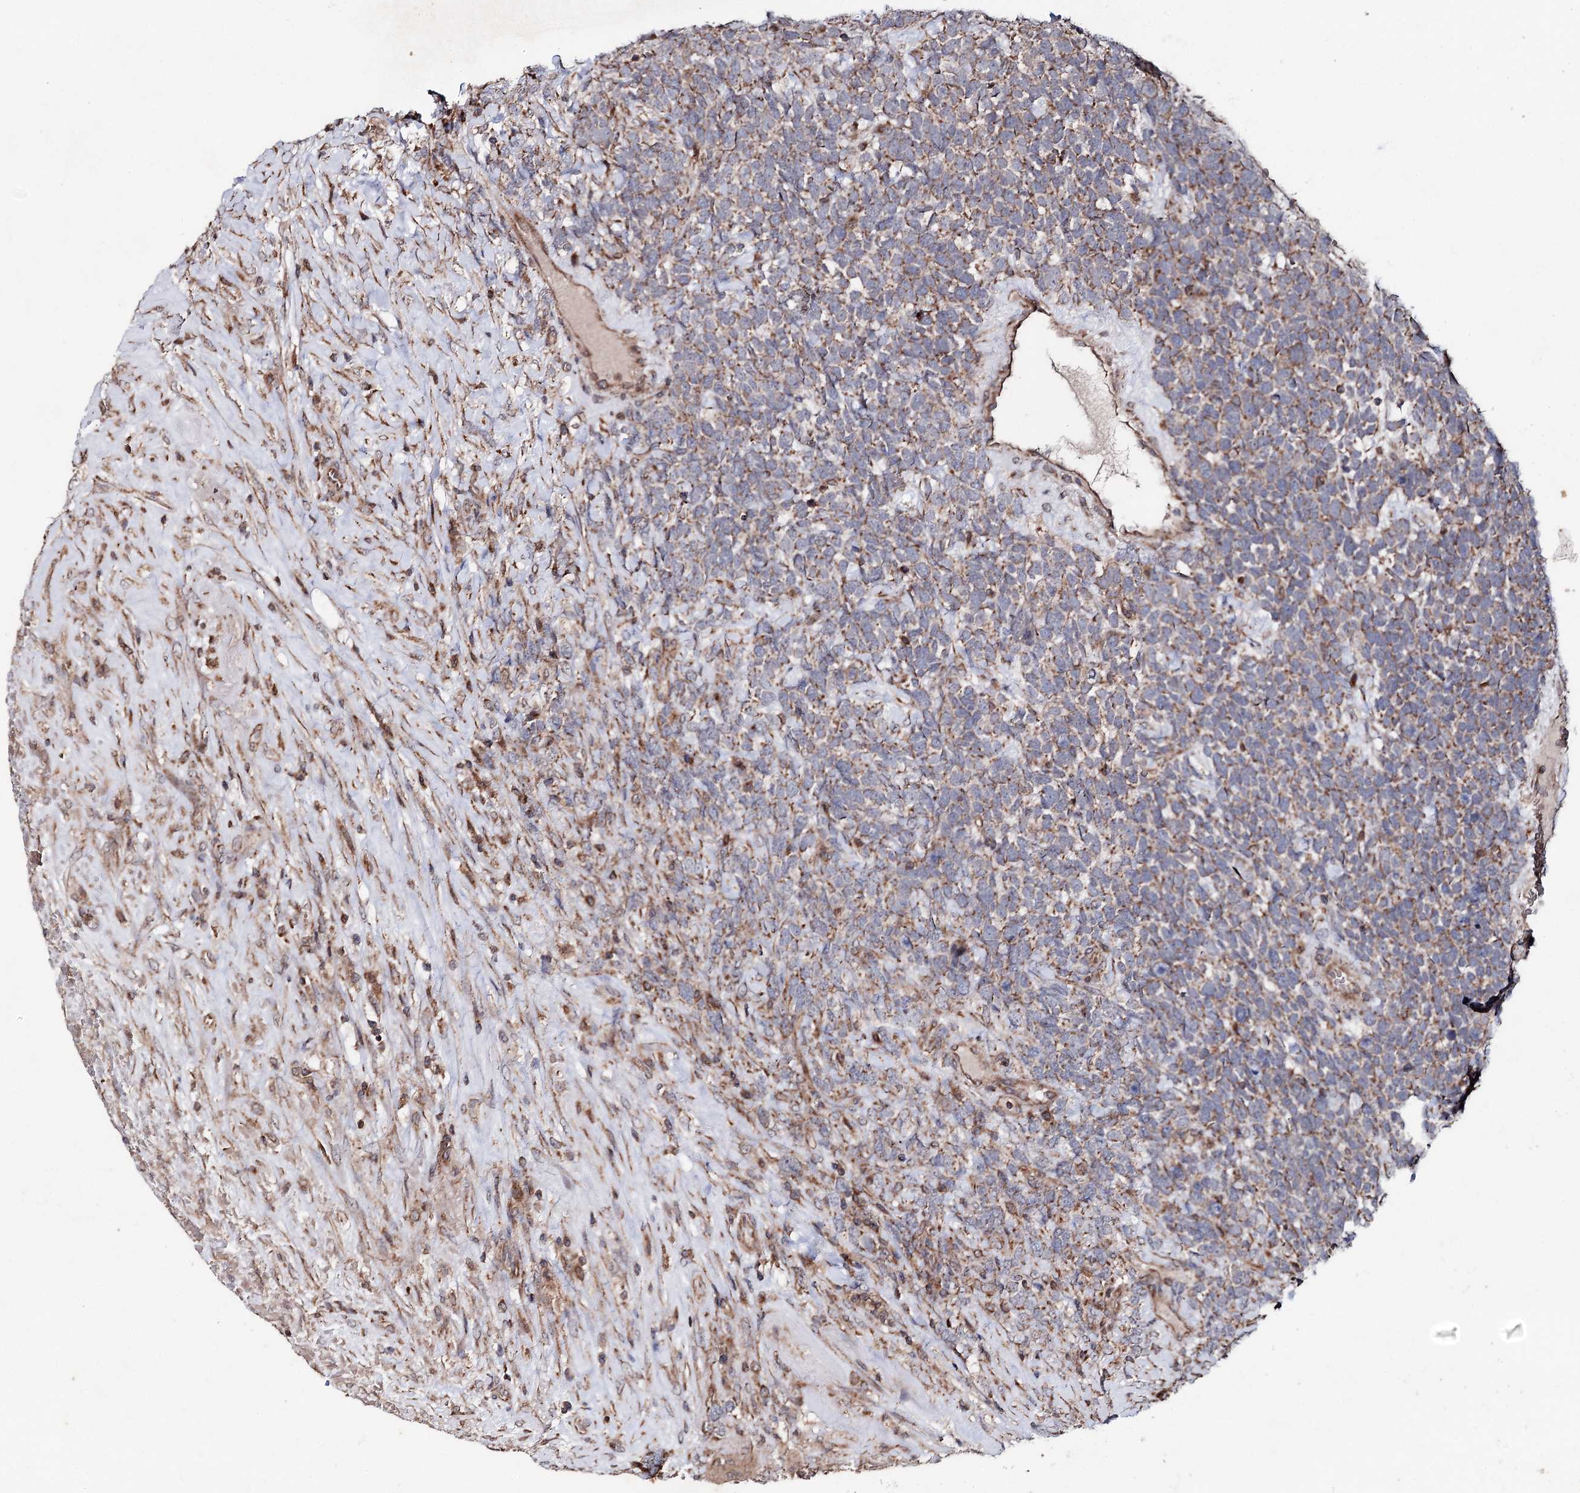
{"staining": {"intensity": "weak", "quantity": ">75%", "location": "cytoplasmic/membranous"}, "tissue": "urothelial cancer", "cell_type": "Tumor cells", "image_type": "cancer", "snomed": [{"axis": "morphology", "description": "Urothelial carcinoma, High grade"}, {"axis": "topography", "description": "Urinary bladder"}], "caption": "Weak cytoplasmic/membranous expression for a protein is identified in about >75% of tumor cells of urothelial carcinoma (high-grade) using immunohistochemistry.", "gene": "MINDY3", "patient": {"sex": "female", "age": 82}}